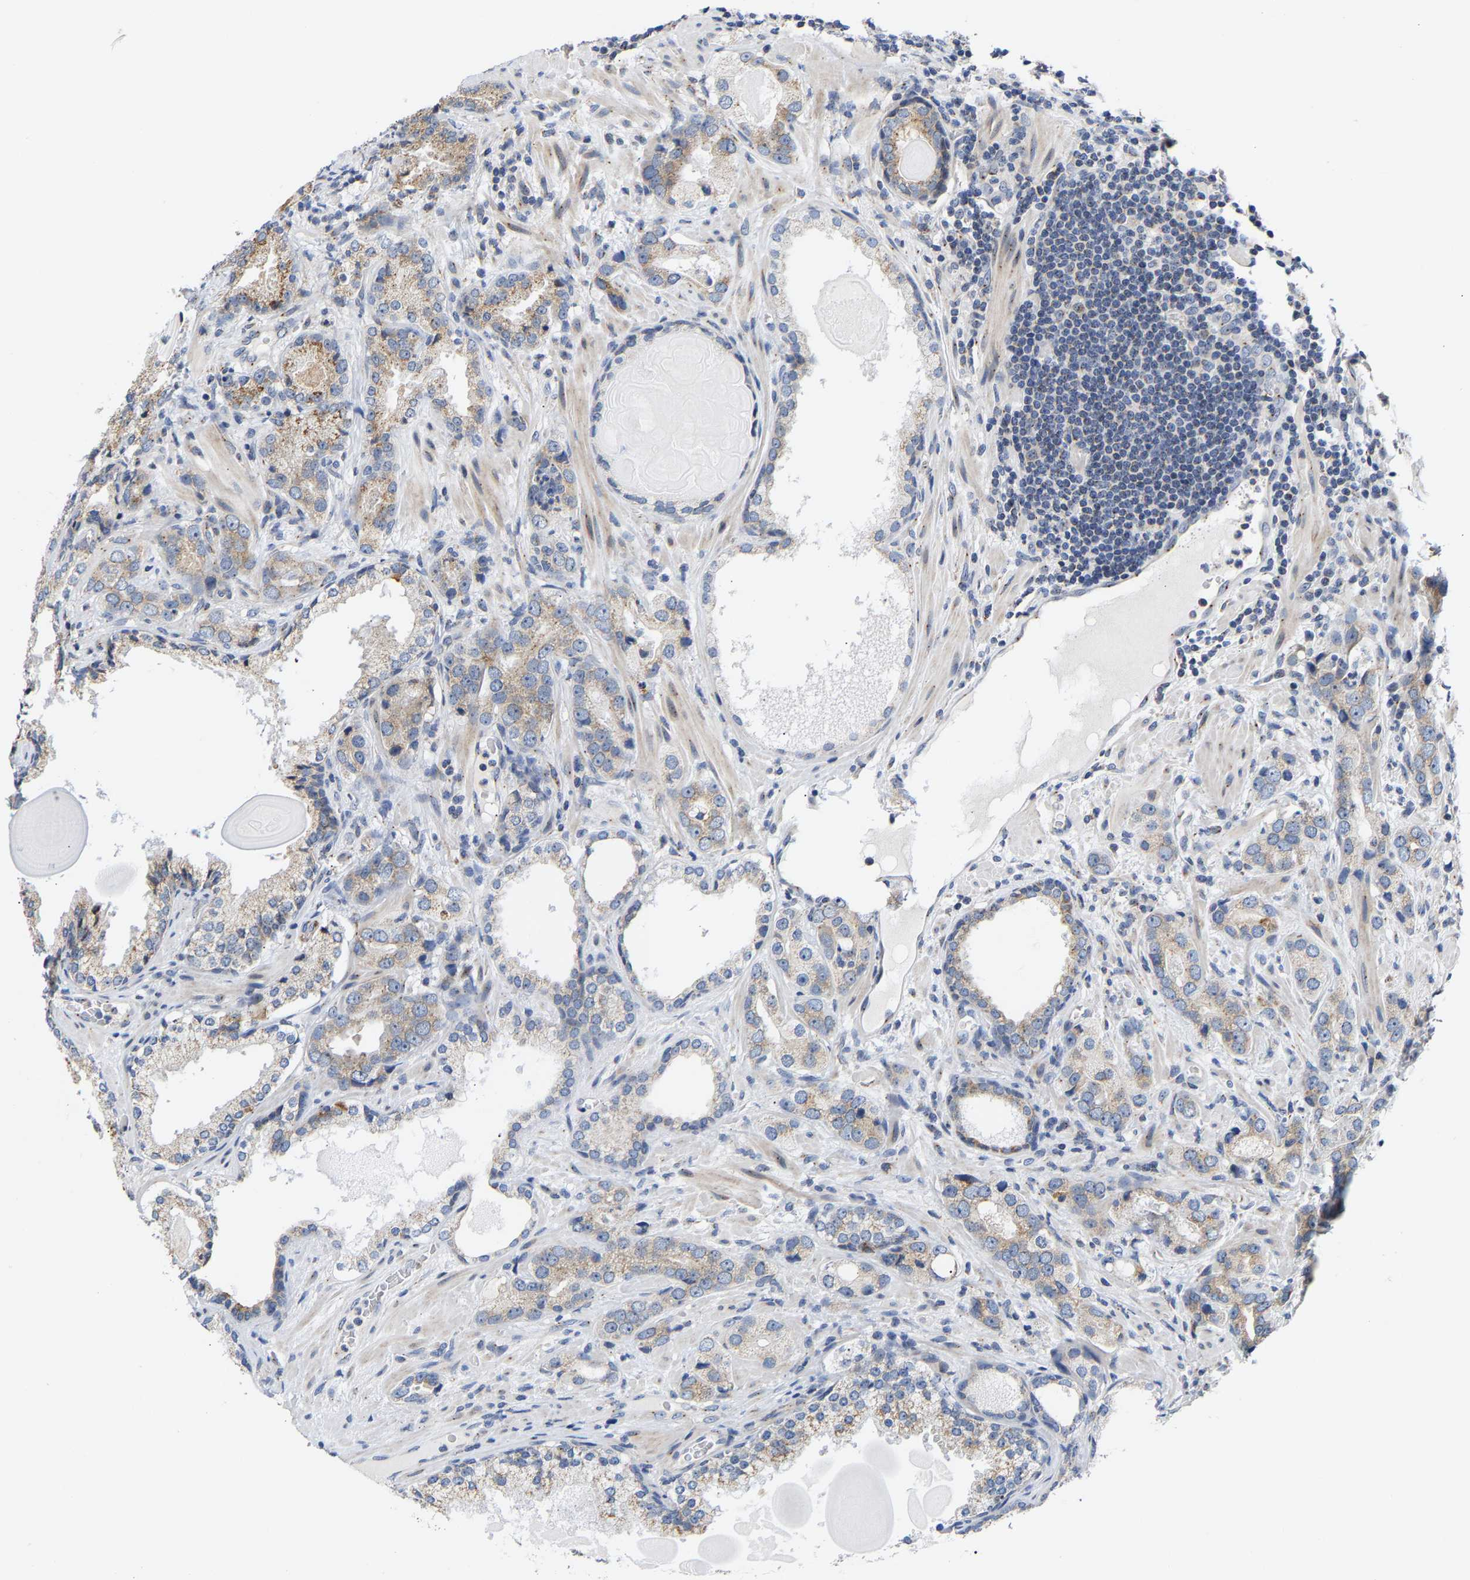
{"staining": {"intensity": "weak", "quantity": ">75%", "location": "cytoplasmic/membranous"}, "tissue": "prostate cancer", "cell_type": "Tumor cells", "image_type": "cancer", "snomed": [{"axis": "morphology", "description": "Adenocarcinoma, High grade"}, {"axis": "topography", "description": "Prostate"}], "caption": "IHC histopathology image of neoplastic tissue: prostate cancer stained using IHC exhibits low levels of weak protein expression localized specifically in the cytoplasmic/membranous of tumor cells, appearing as a cytoplasmic/membranous brown color.", "gene": "PCNT", "patient": {"sex": "male", "age": 63}}